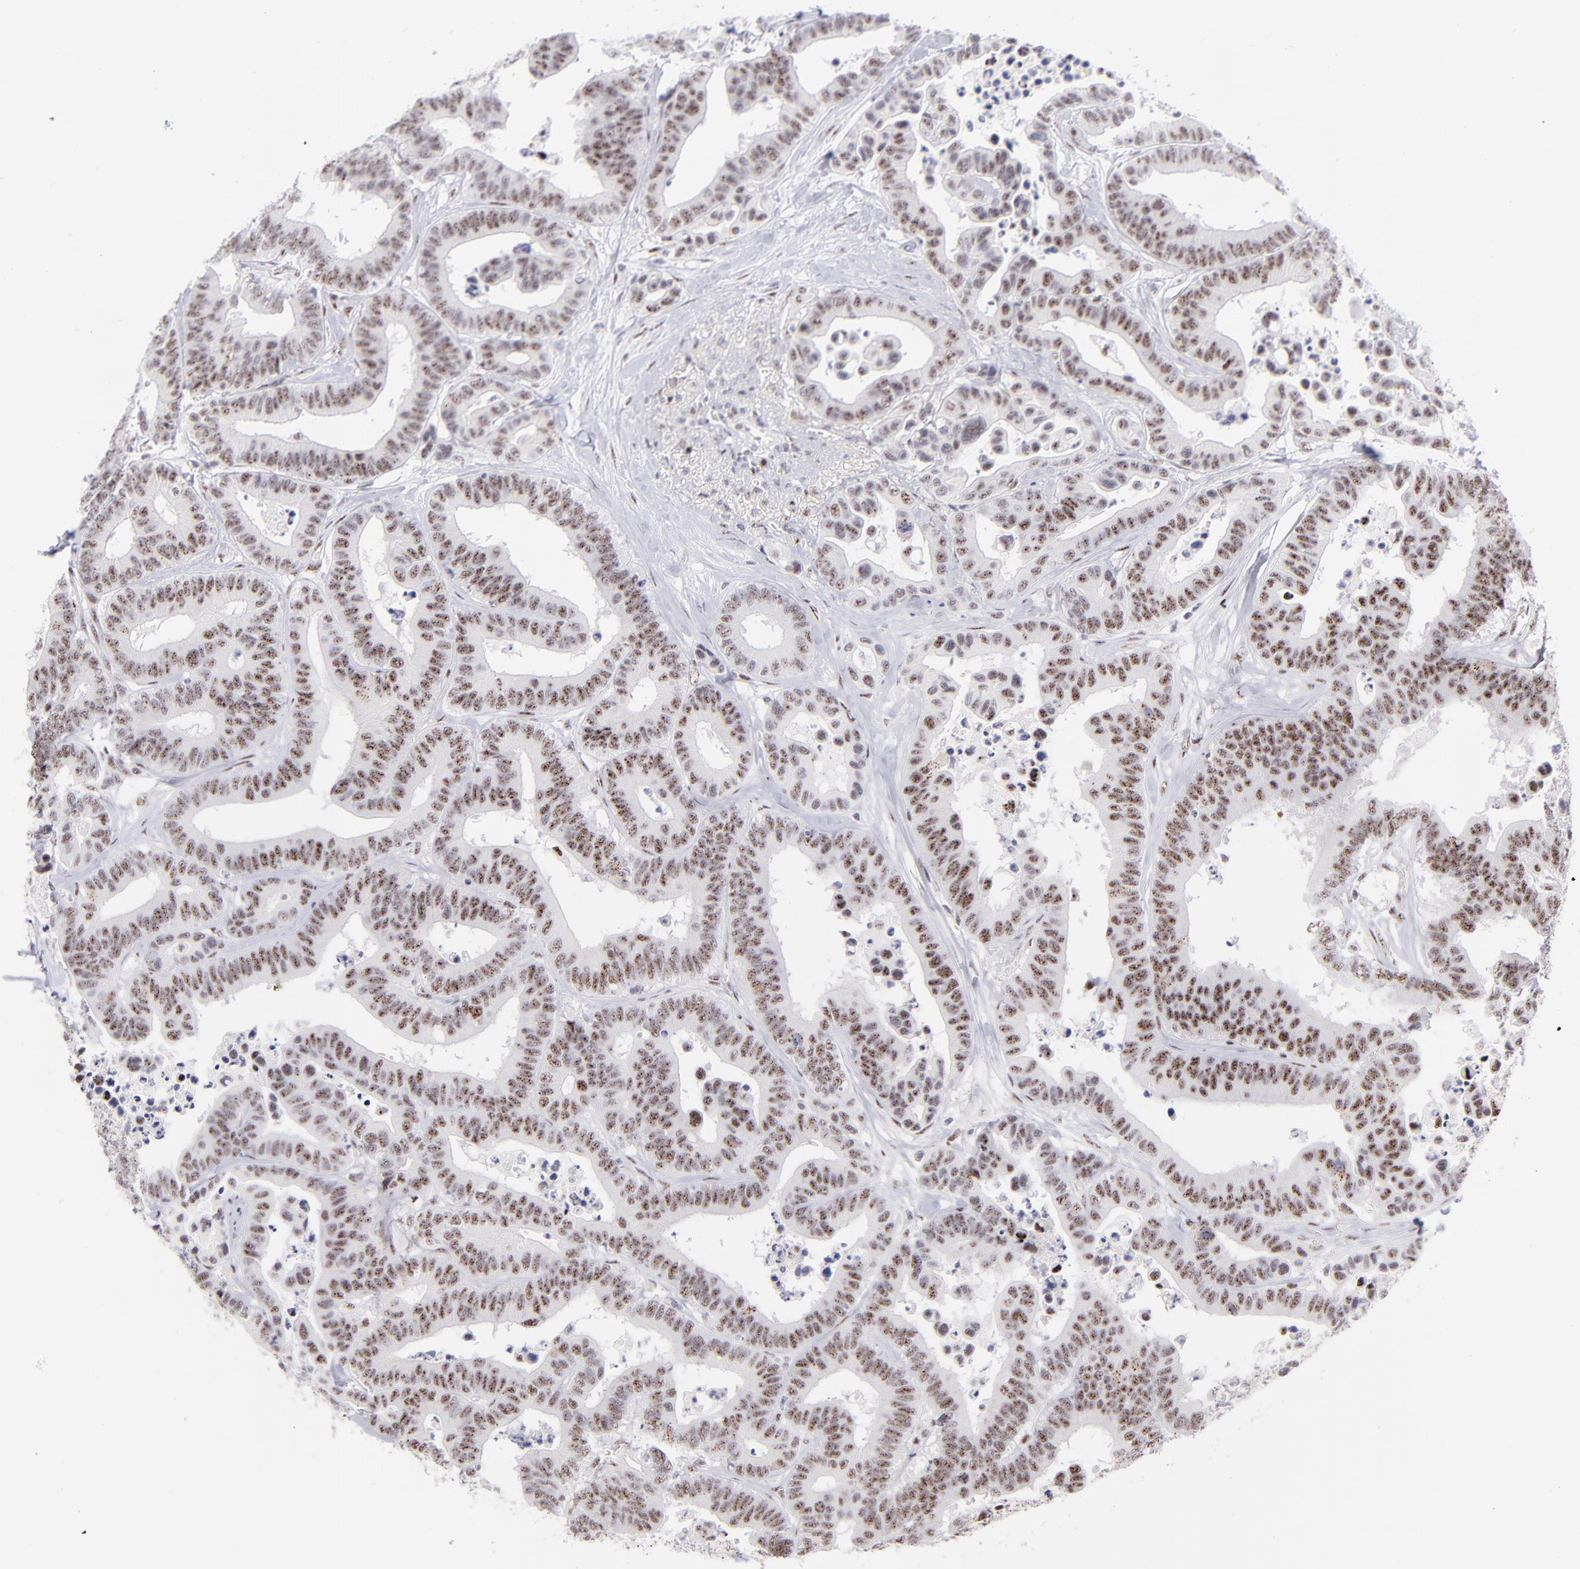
{"staining": {"intensity": "moderate", "quantity": ">75%", "location": "nuclear"}, "tissue": "colorectal cancer", "cell_type": "Tumor cells", "image_type": "cancer", "snomed": [{"axis": "morphology", "description": "Adenocarcinoma, NOS"}, {"axis": "topography", "description": "Colon"}], "caption": "Protein staining of colorectal cancer (adenocarcinoma) tissue demonstrates moderate nuclear staining in approximately >75% of tumor cells.", "gene": "CDC25C", "patient": {"sex": "male", "age": 82}}